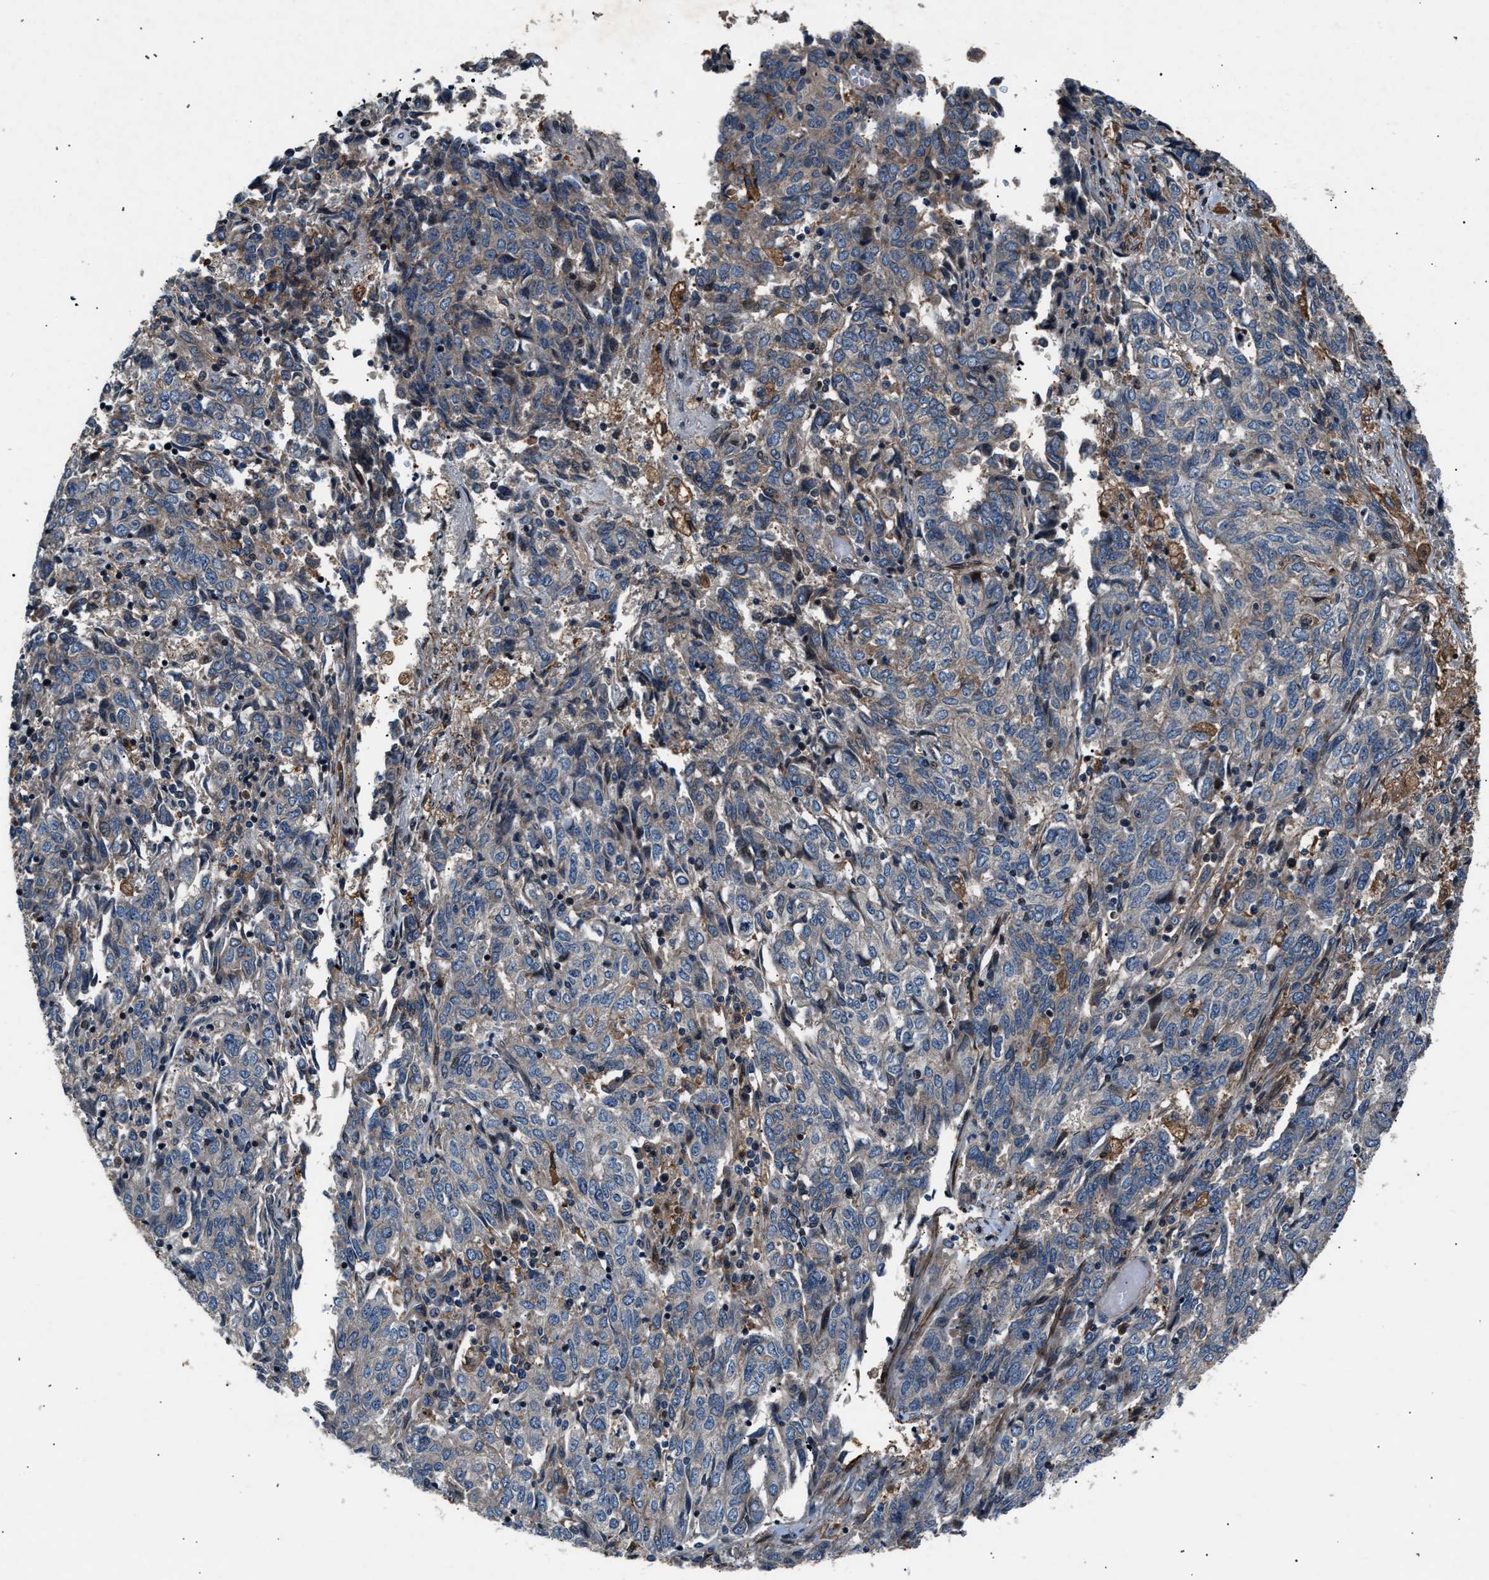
{"staining": {"intensity": "weak", "quantity": "25%-75%", "location": "cytoplasmic/membranous"}, "tissue": "endometrial cancer", "cell_type": "Tumor cells", "image_type": "cancer", "snomed": [{"axis": "morphology", "description": "Adenocarcinoma, NOS"}, {"axis": "topography", "description": "Endometrium"}], "caption": "Adenocarcinoma (endometrial) stained with a protein marker shows weak staining in tumor cells.", "gene": "DYNC2I1", "patient": {"sex": "female", "age": 80}}